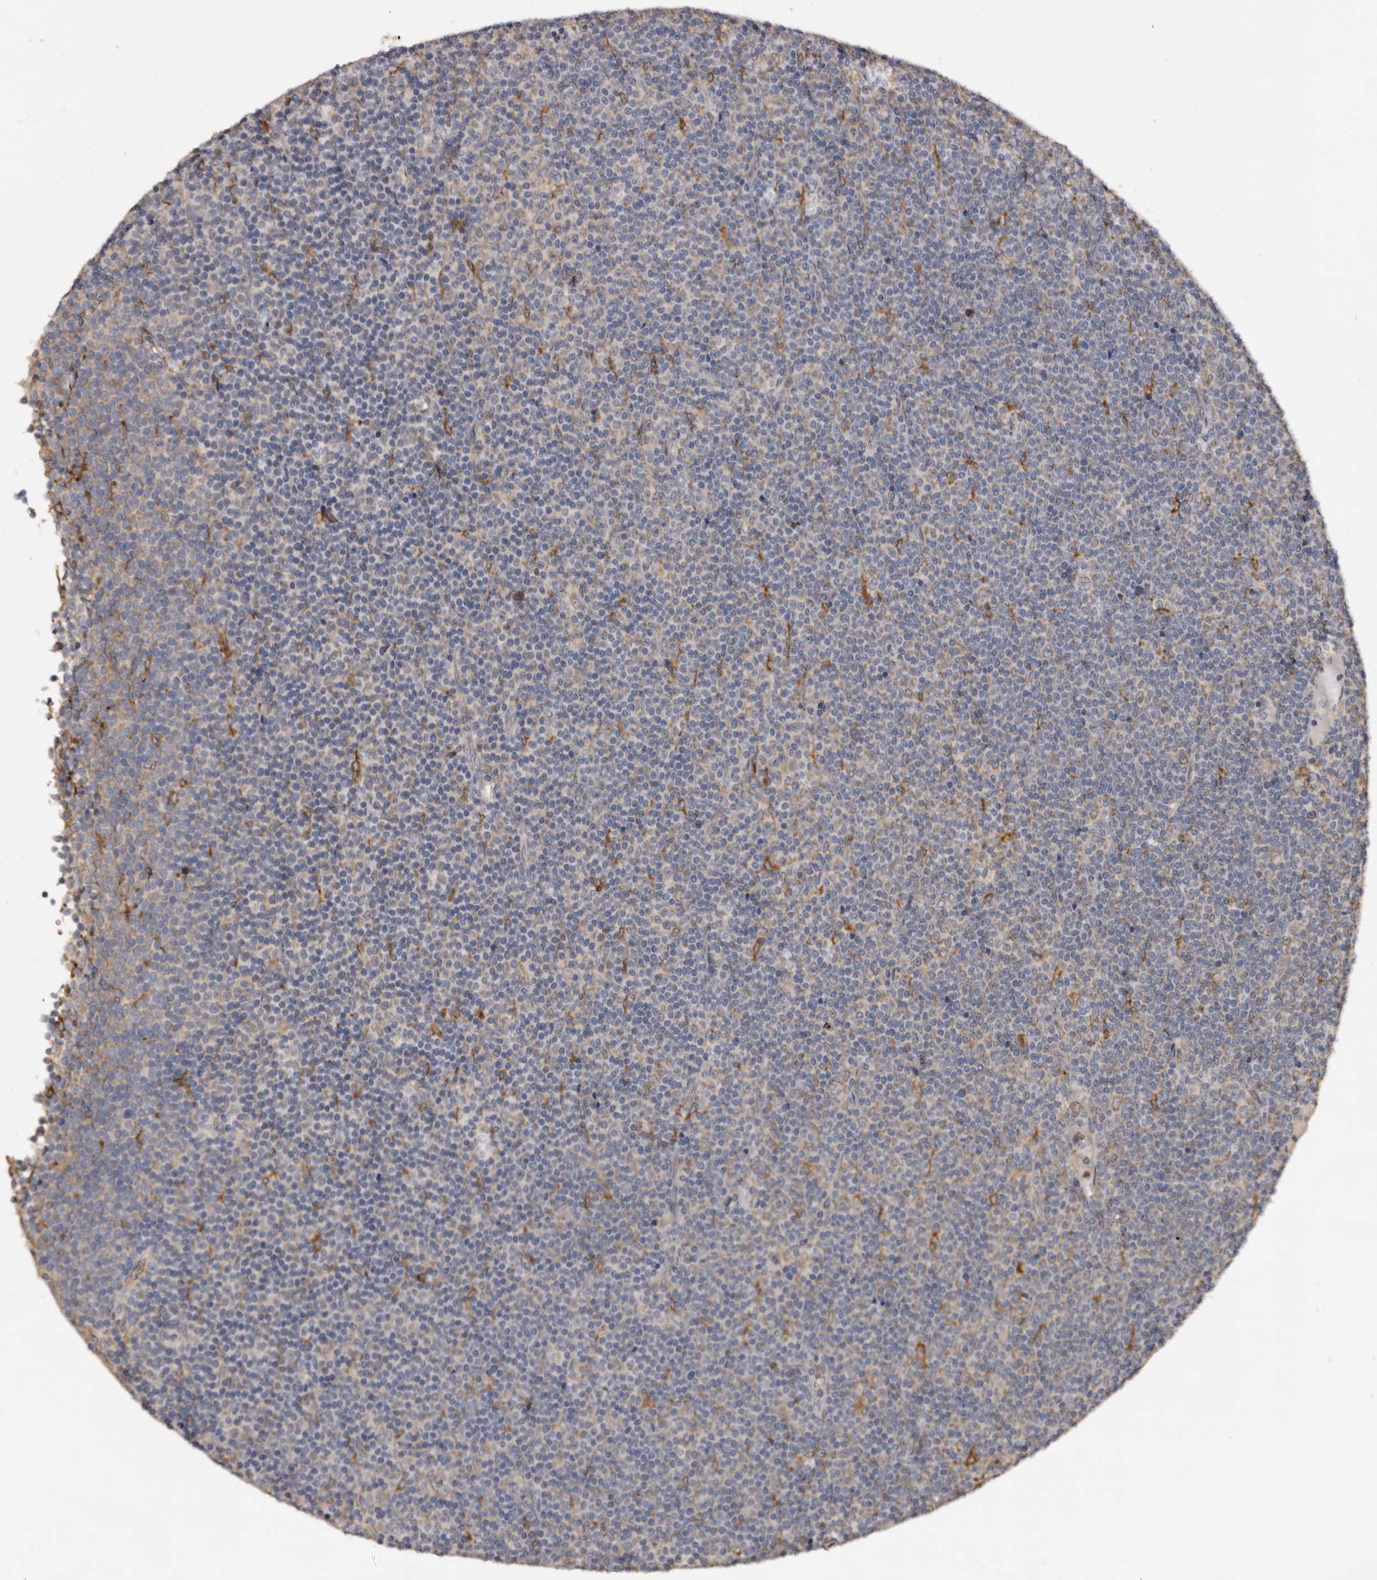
{"staining": {"intensity": "negative", "quantity": "none", "location": "none"}, "tissue": "lymphoma", "cell_type": "Tumor cells", "image_type": "cancer", "snomed": [{"axis": "morphology", "description": "Malignant lymphoma, non-Hodgkin's type, Low grade"}, {"axis": "topography", "description": "Lymph node"}], "caption": "There is no significant positivity in tumor cells of lymphoma.", "gene": "INKA2", "patient": {"sex": "female", "age": 67}}